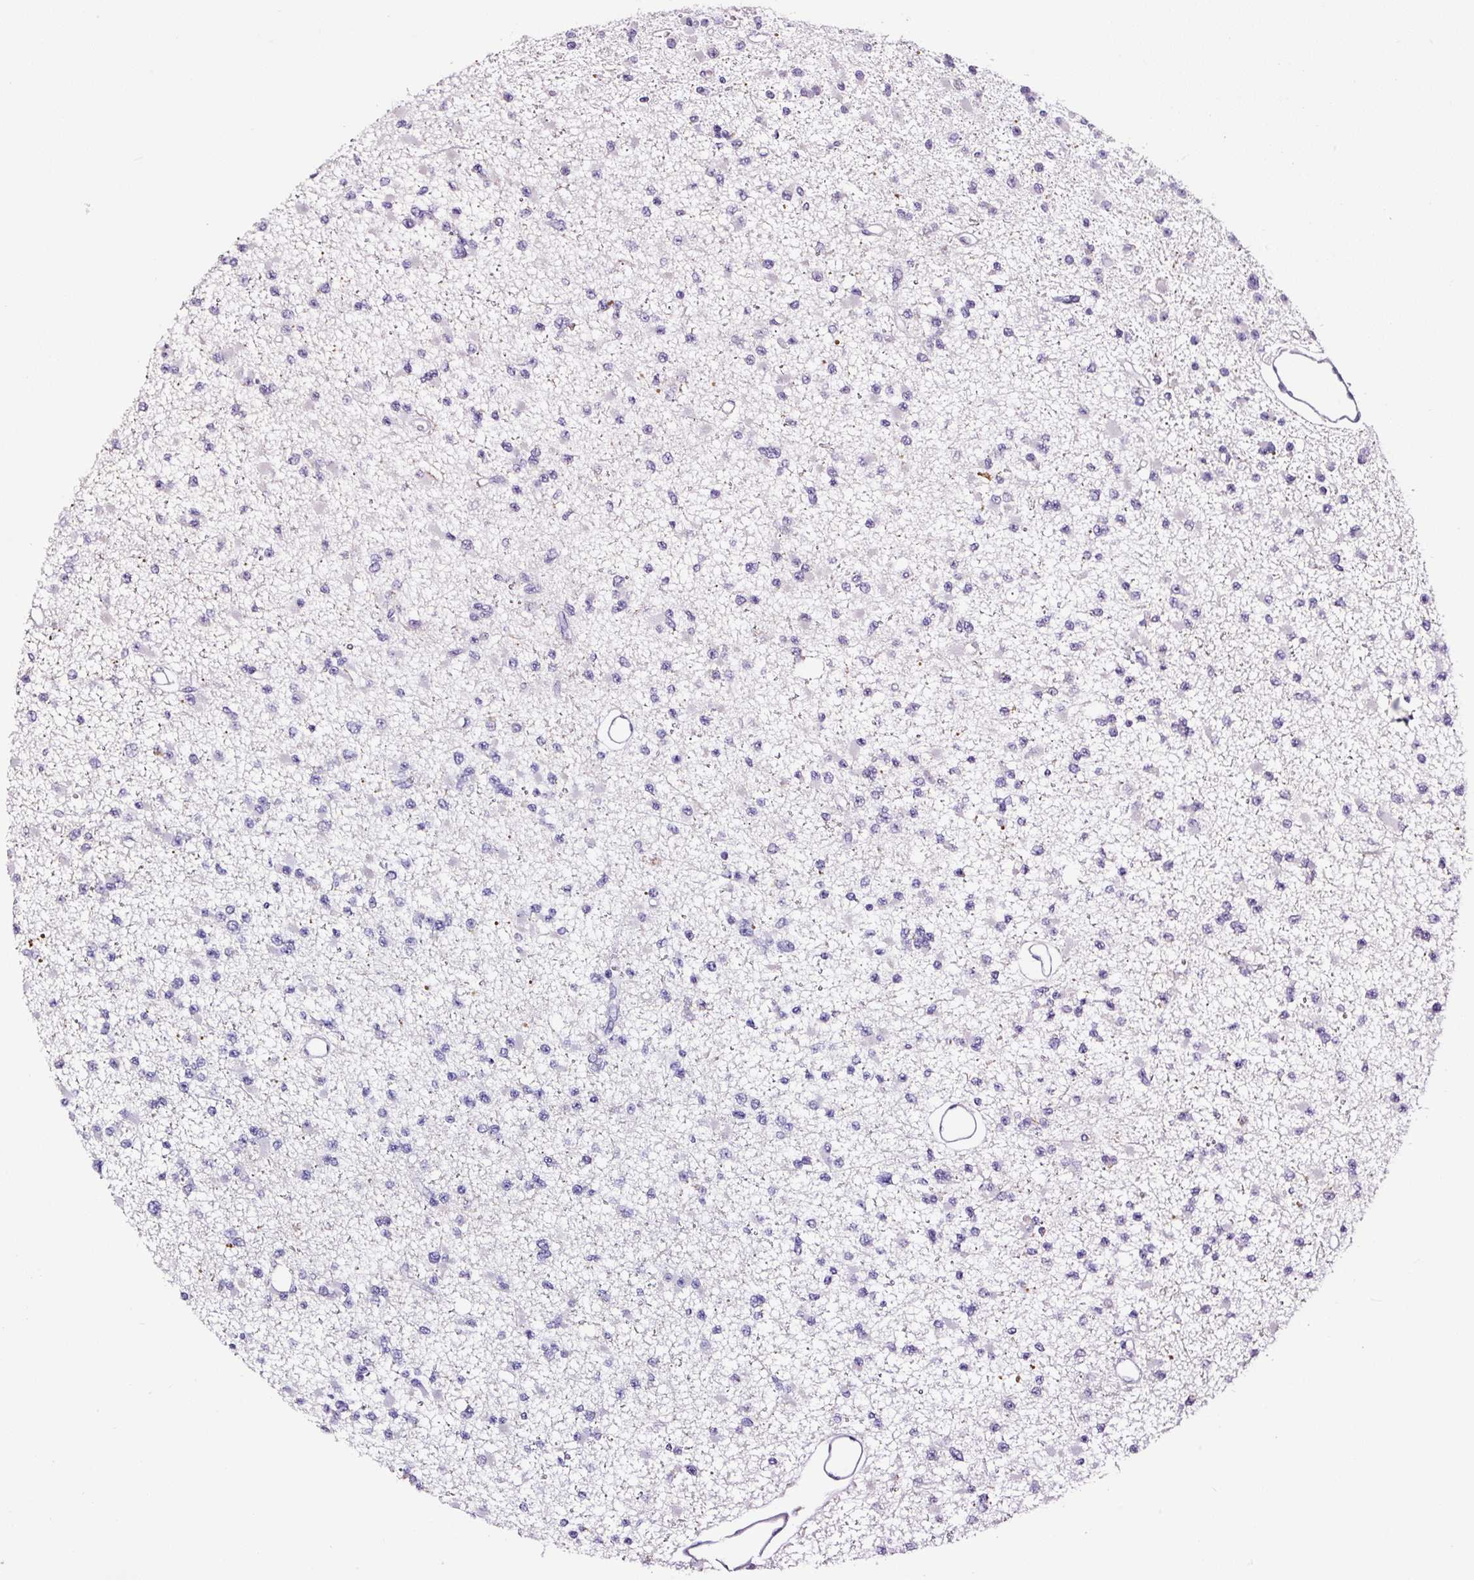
{"staining": {"intensity": "negative", "quantity": "none", "location": "none"}, "tissue": "glioma", "cell_type": "Tumor cells", "image_type": "cancer", "snomed": [{"axis": "morphology", "description": "Glioma, malignant, Low grade"}, {"axis": "topography", "description": "Brain"}], "caption": "Tumor cells are negative for protein expression in human low-grade glioma (malignant).", "gene": "FUT10", "patient": {"sex": "female", "age": 22}}